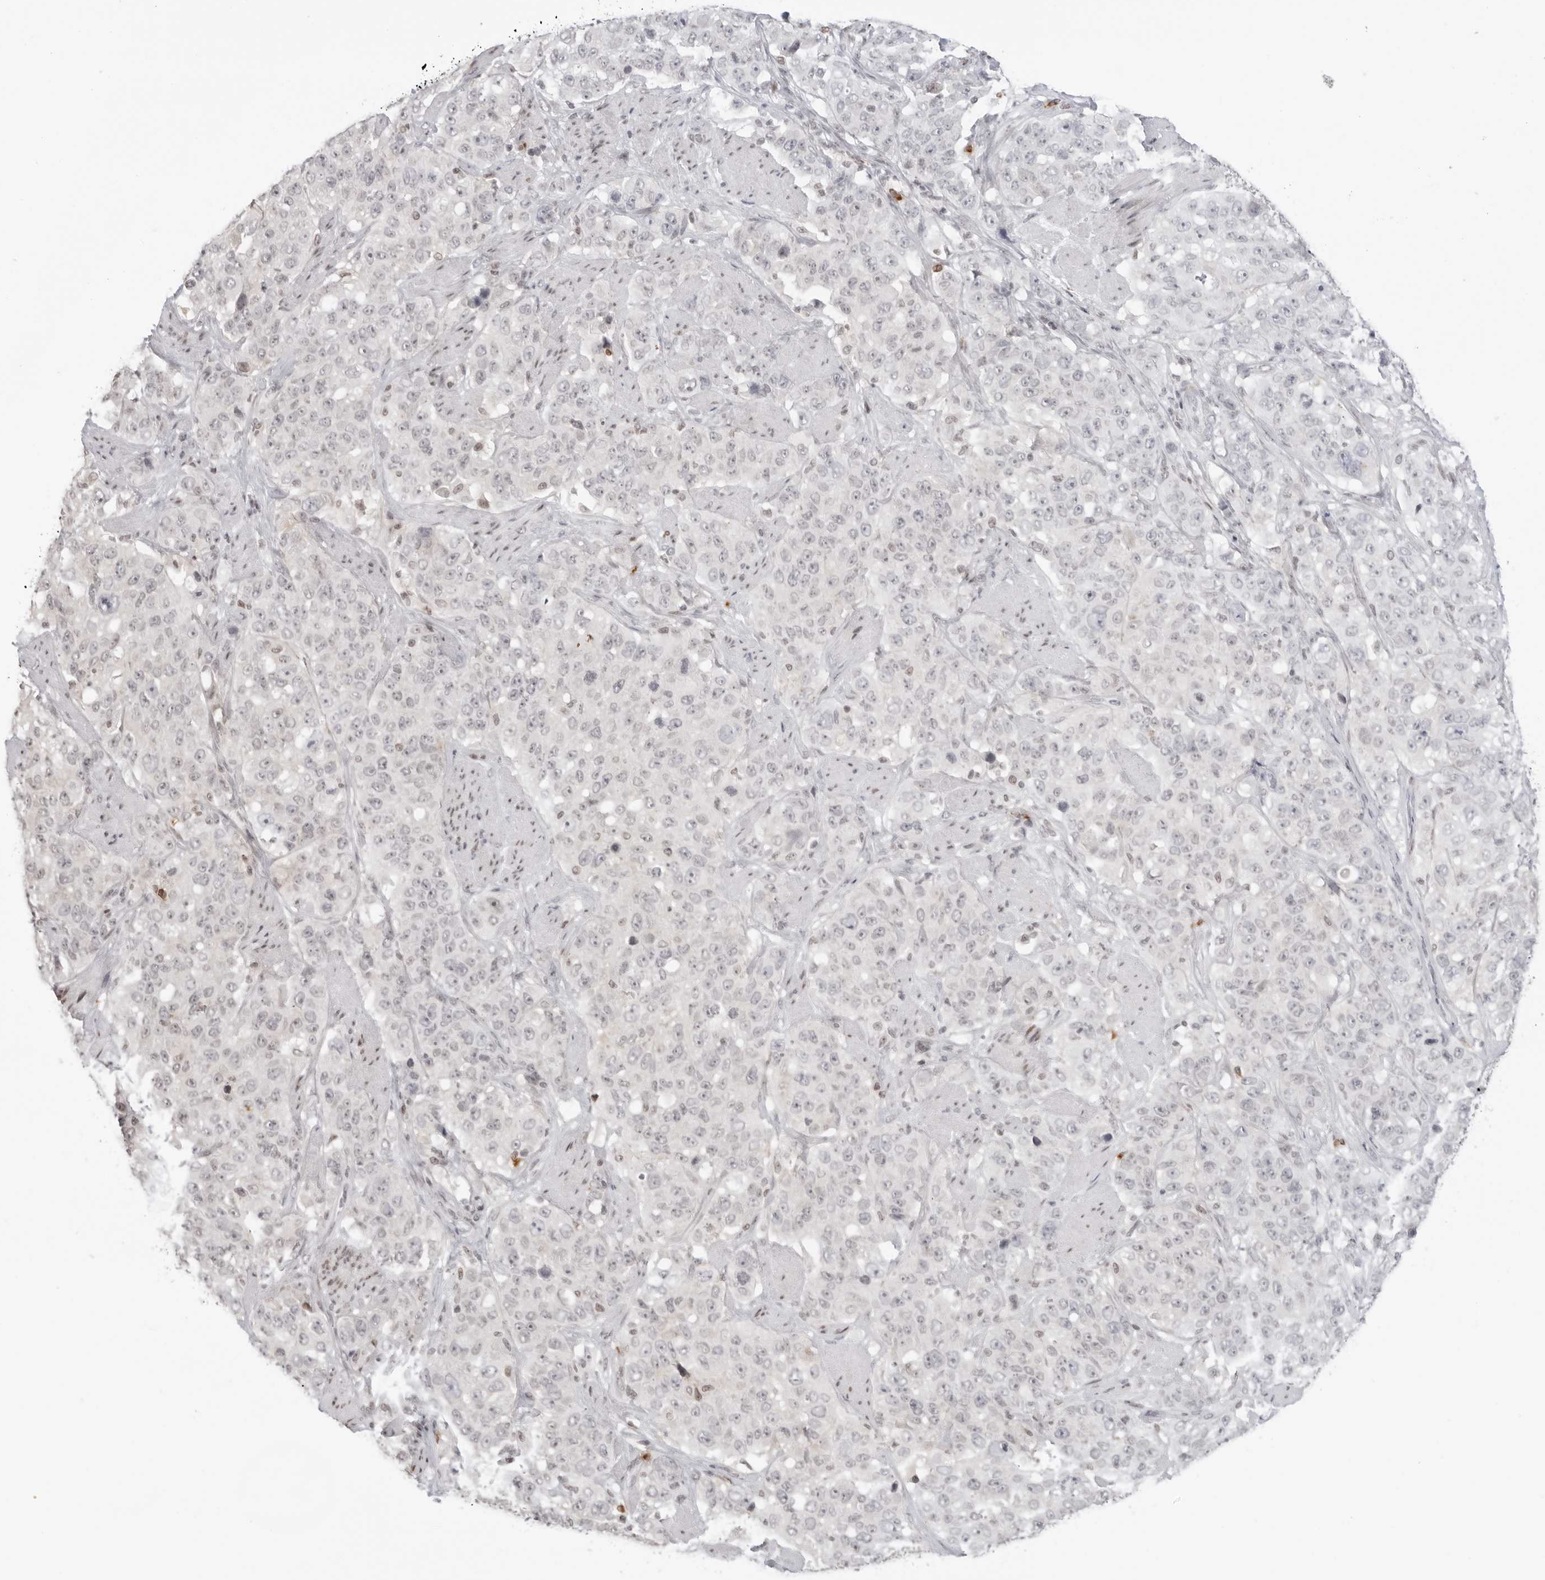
{"staining": {"intensity": "negative", "quantity": "none", "location": "none"}, "tissue": "stomach cancer", "cell_type": "Tumor cells", "image_type": "cancer", "snomed": [{"axis": "morphology", "description": "Adenocarcinoma, NOS"}, {"axis": "topography", "description": "Stomach"}], "caption": "IHC photomicrograph of adenocarcinoma (stomach) stained for a protein (brown), which demonstrates no staining in tumor cells.", "gene": "RNF146", "patient": {"sex": "male", "age": 48}}